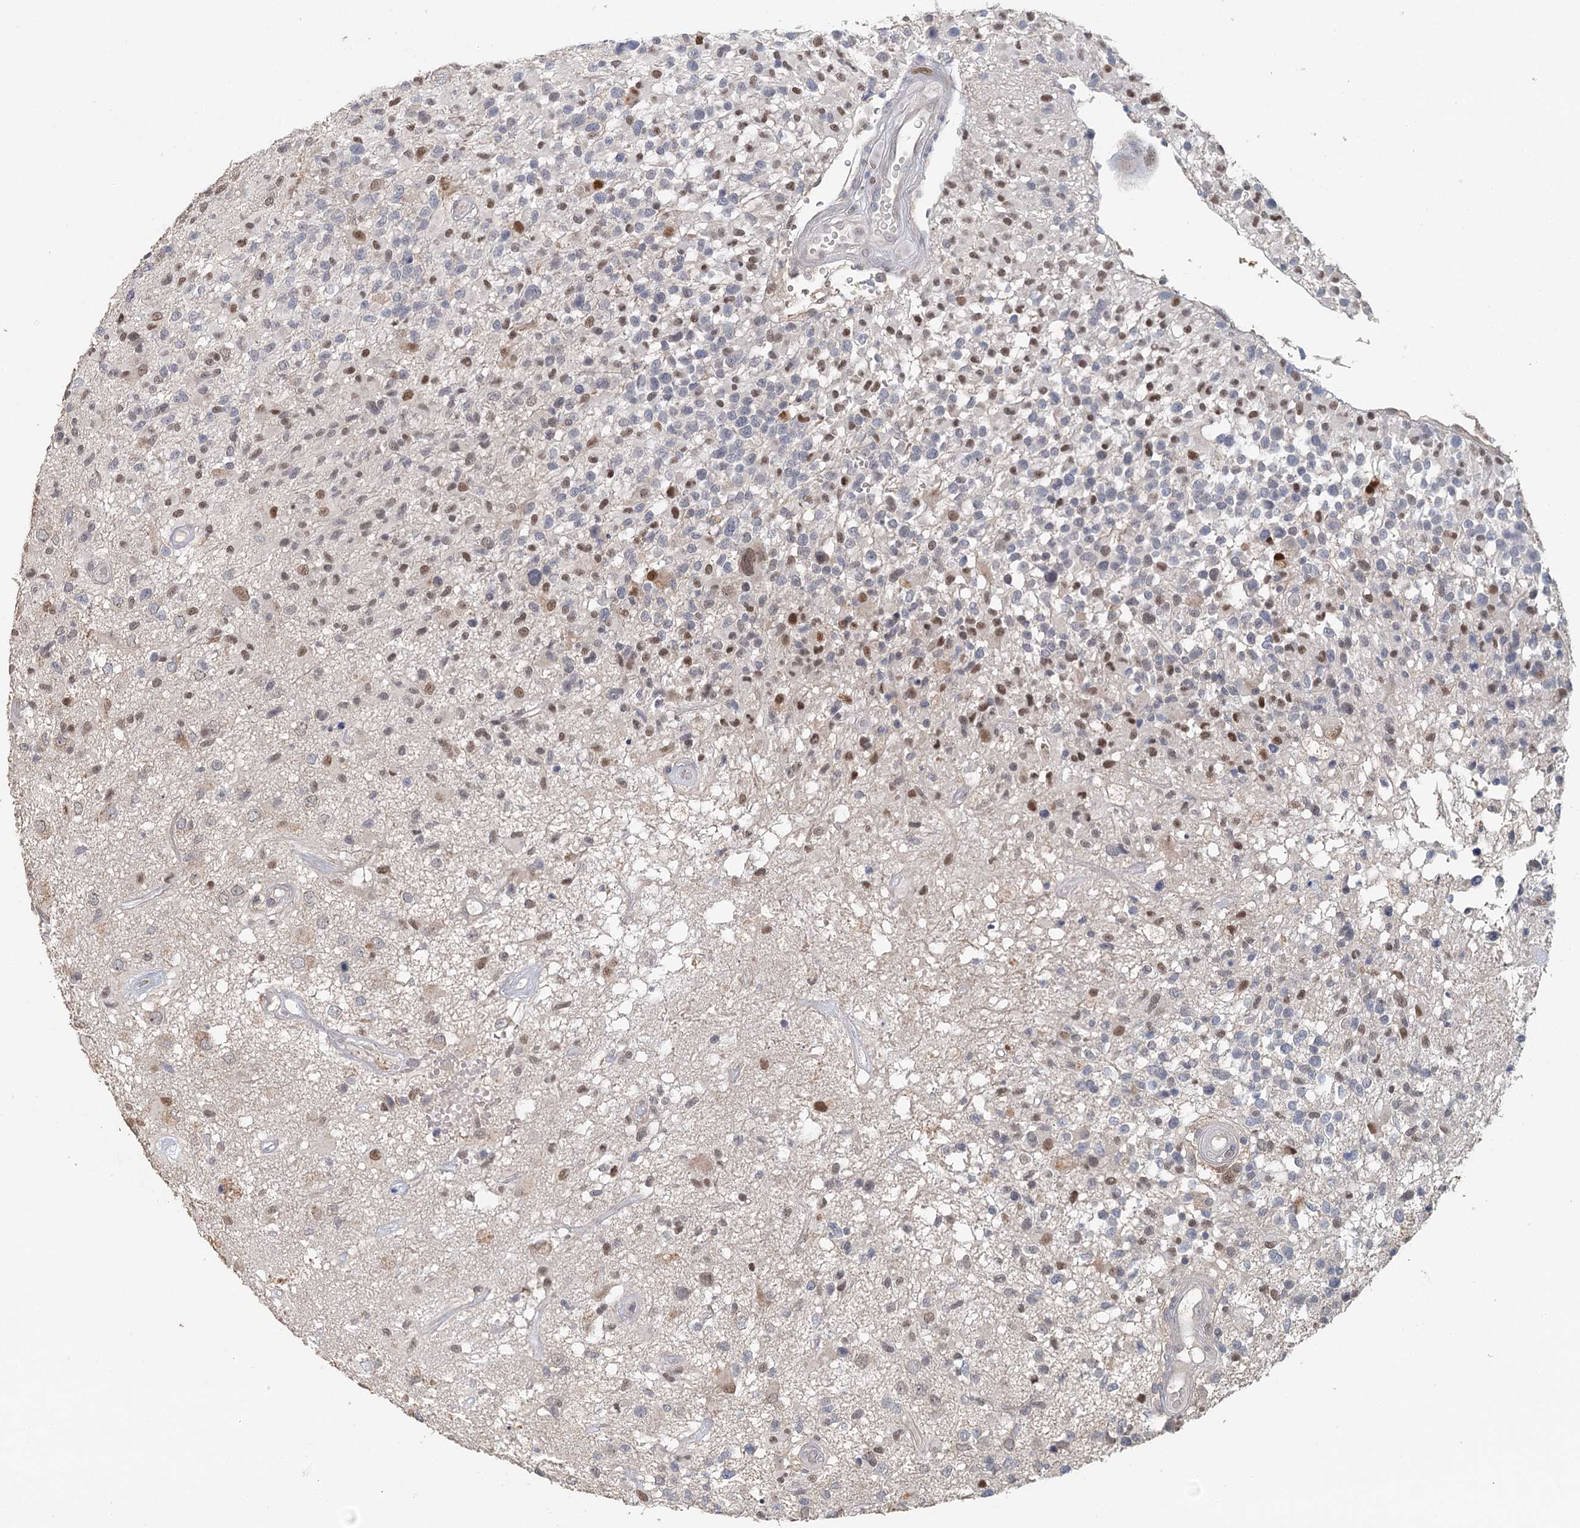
{"staining": {"intensity": "moderate", "quantity": "<25%", "location": "nuclear"}, "tissue": "glioma", "cell_type": "Tumor cells", "image_type": "cancer", "snomed": [{"axis": "morphology", "description": "Glioma, malignant, High grade"}, {"axis": "morphology", "description": "Glioblastoma, NOS"}, {"axis": "topography", "description": "Brain"}], "caption": "Protein analysis of glioma tissue demonstrates moderate nuclear staining in approximately <25% of tumor cells.", "gene": "ADK", "patient": {"sex": "male", "age": 60}}